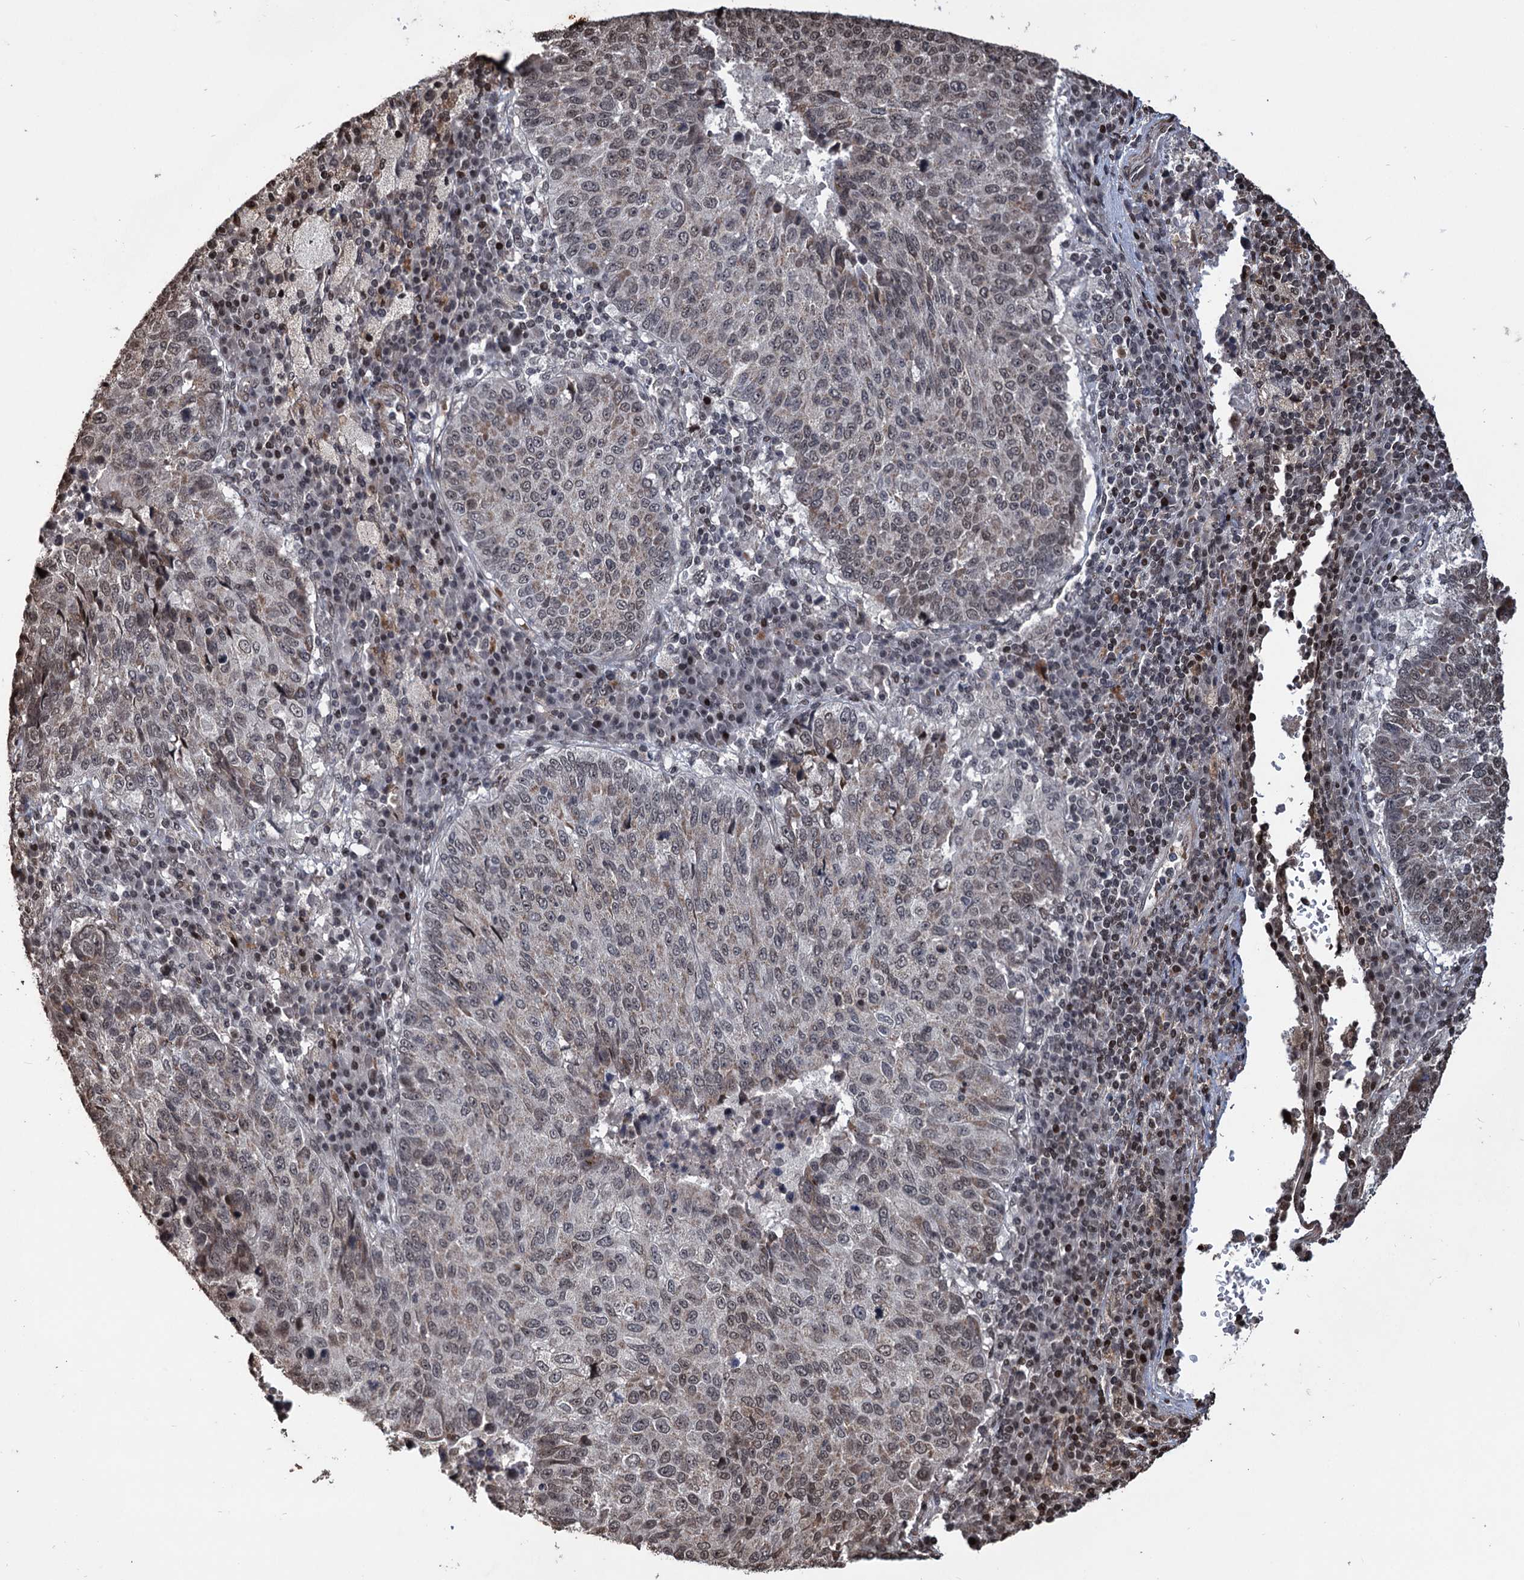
{"staining": {"intensity": "weak", "quantity": "25%-75%", "location": "cytoplasmic/membranous,nuclear"}, "tissue": "lung cancer", "cell_type": "Tumor cells", "image_type": "cancer", "snomed": [{"axis": "morphology", "description": "Squamous cell carcinoma, NOS"}, {"axis": "topography", "description": "Lung"}], "caption": "There is low levels of weak cytoplasmic/membranous and nuclear expression in tumor cells of lung cancer (squamous cell carcinoma), as demonstrated by immunohistochemical staining (brown color).", "gene": "EYA4", "patient": {"sex": "male", "age": 73}}